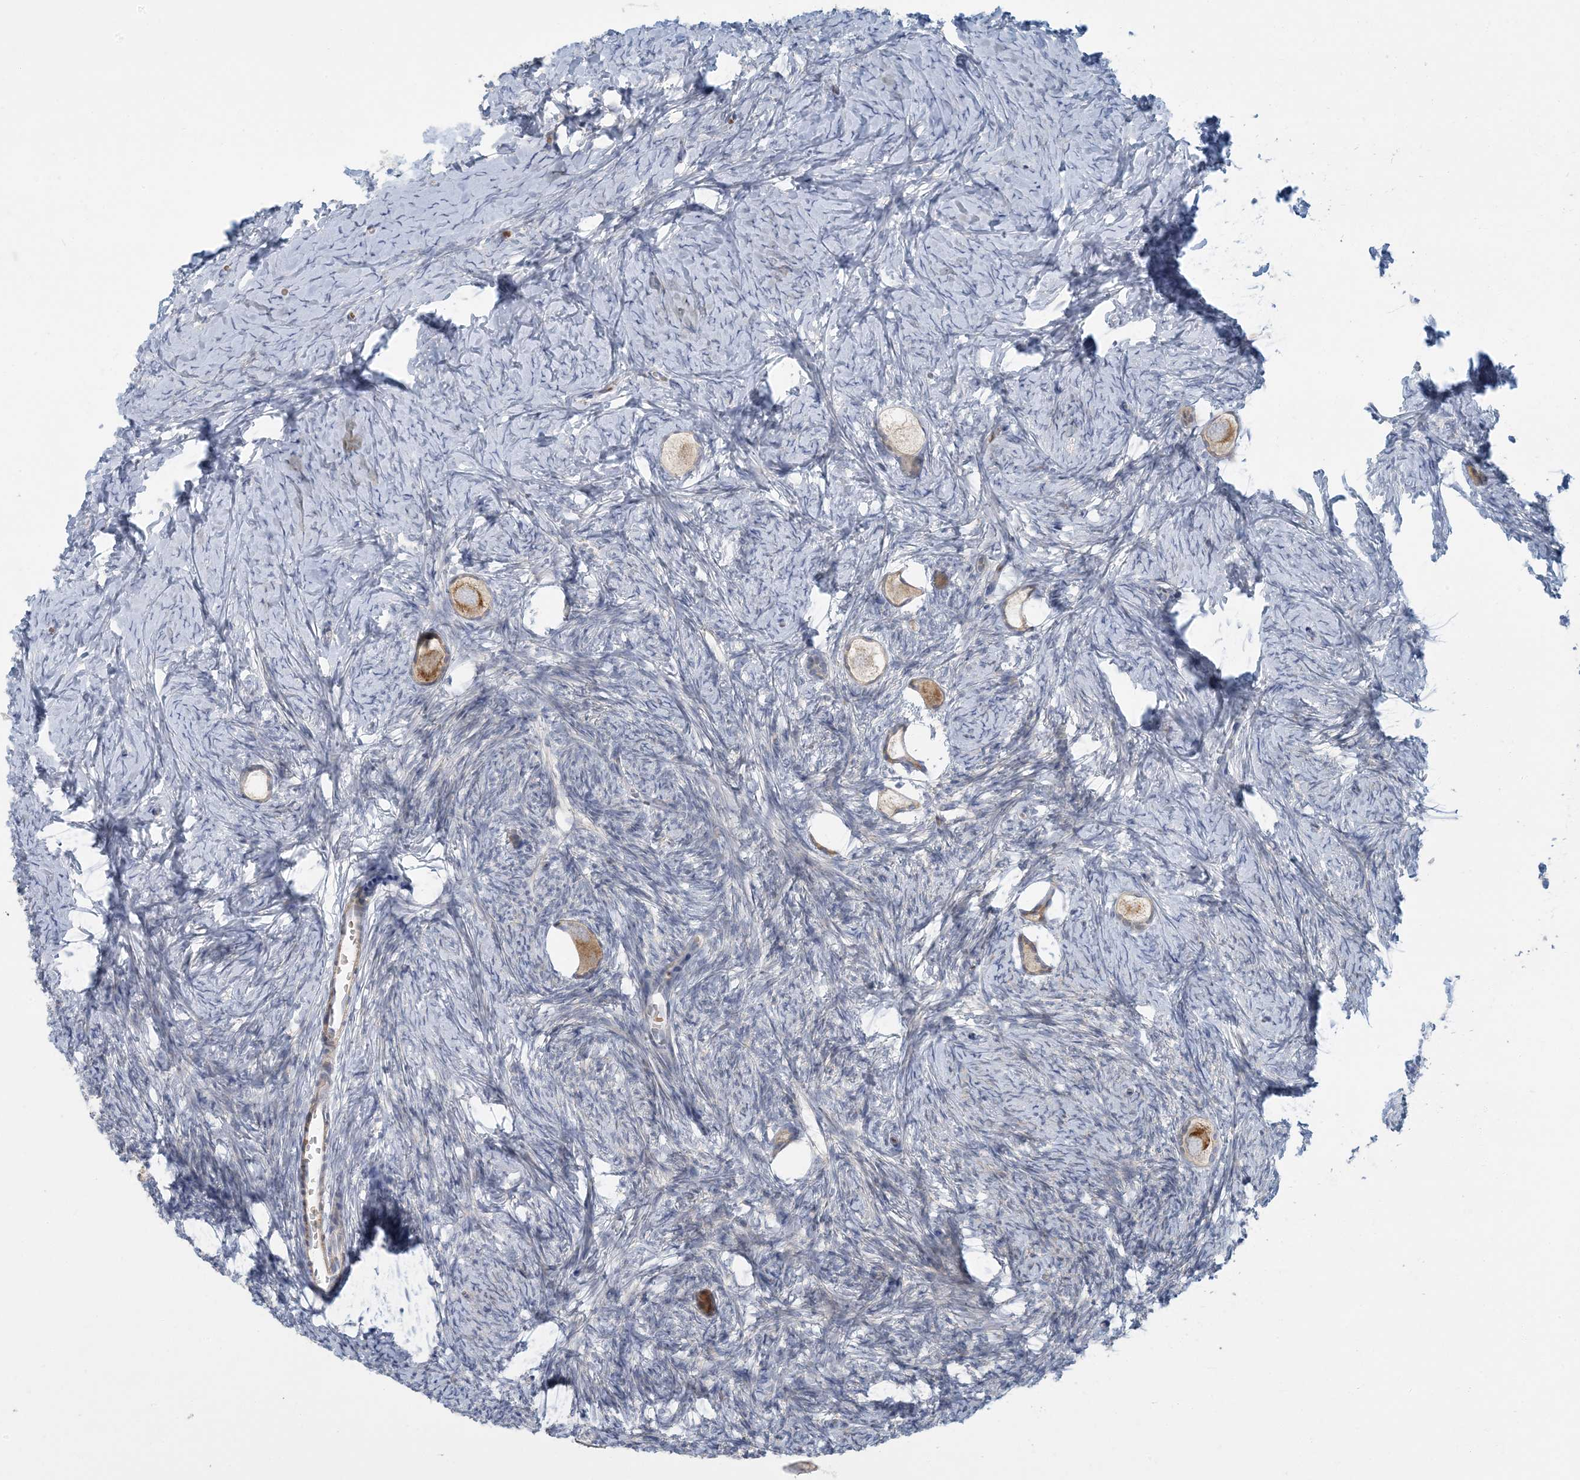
{"staining": {"intensity": "moderate", "quantity": "25%-75%", "location": "cytoplasmic/membranous"}, "tissue": "ovary", "cell_type": "Follicle cells", "image_type": "normal", "snomed": [{"axis": "morphology", "description": "Normal tissue, NOS"}, {"axis": "topography", "description": "Ovary"}], "caption": "This photomicrograph exhibits immunohistochemistry staining of unremarkable human ovary, with medium moderate cytoplasmic/membranous expression in about 25%-75% of follicle cells.", "gene": "LTN1", "patient": {"sex": "female", "age": 27}}